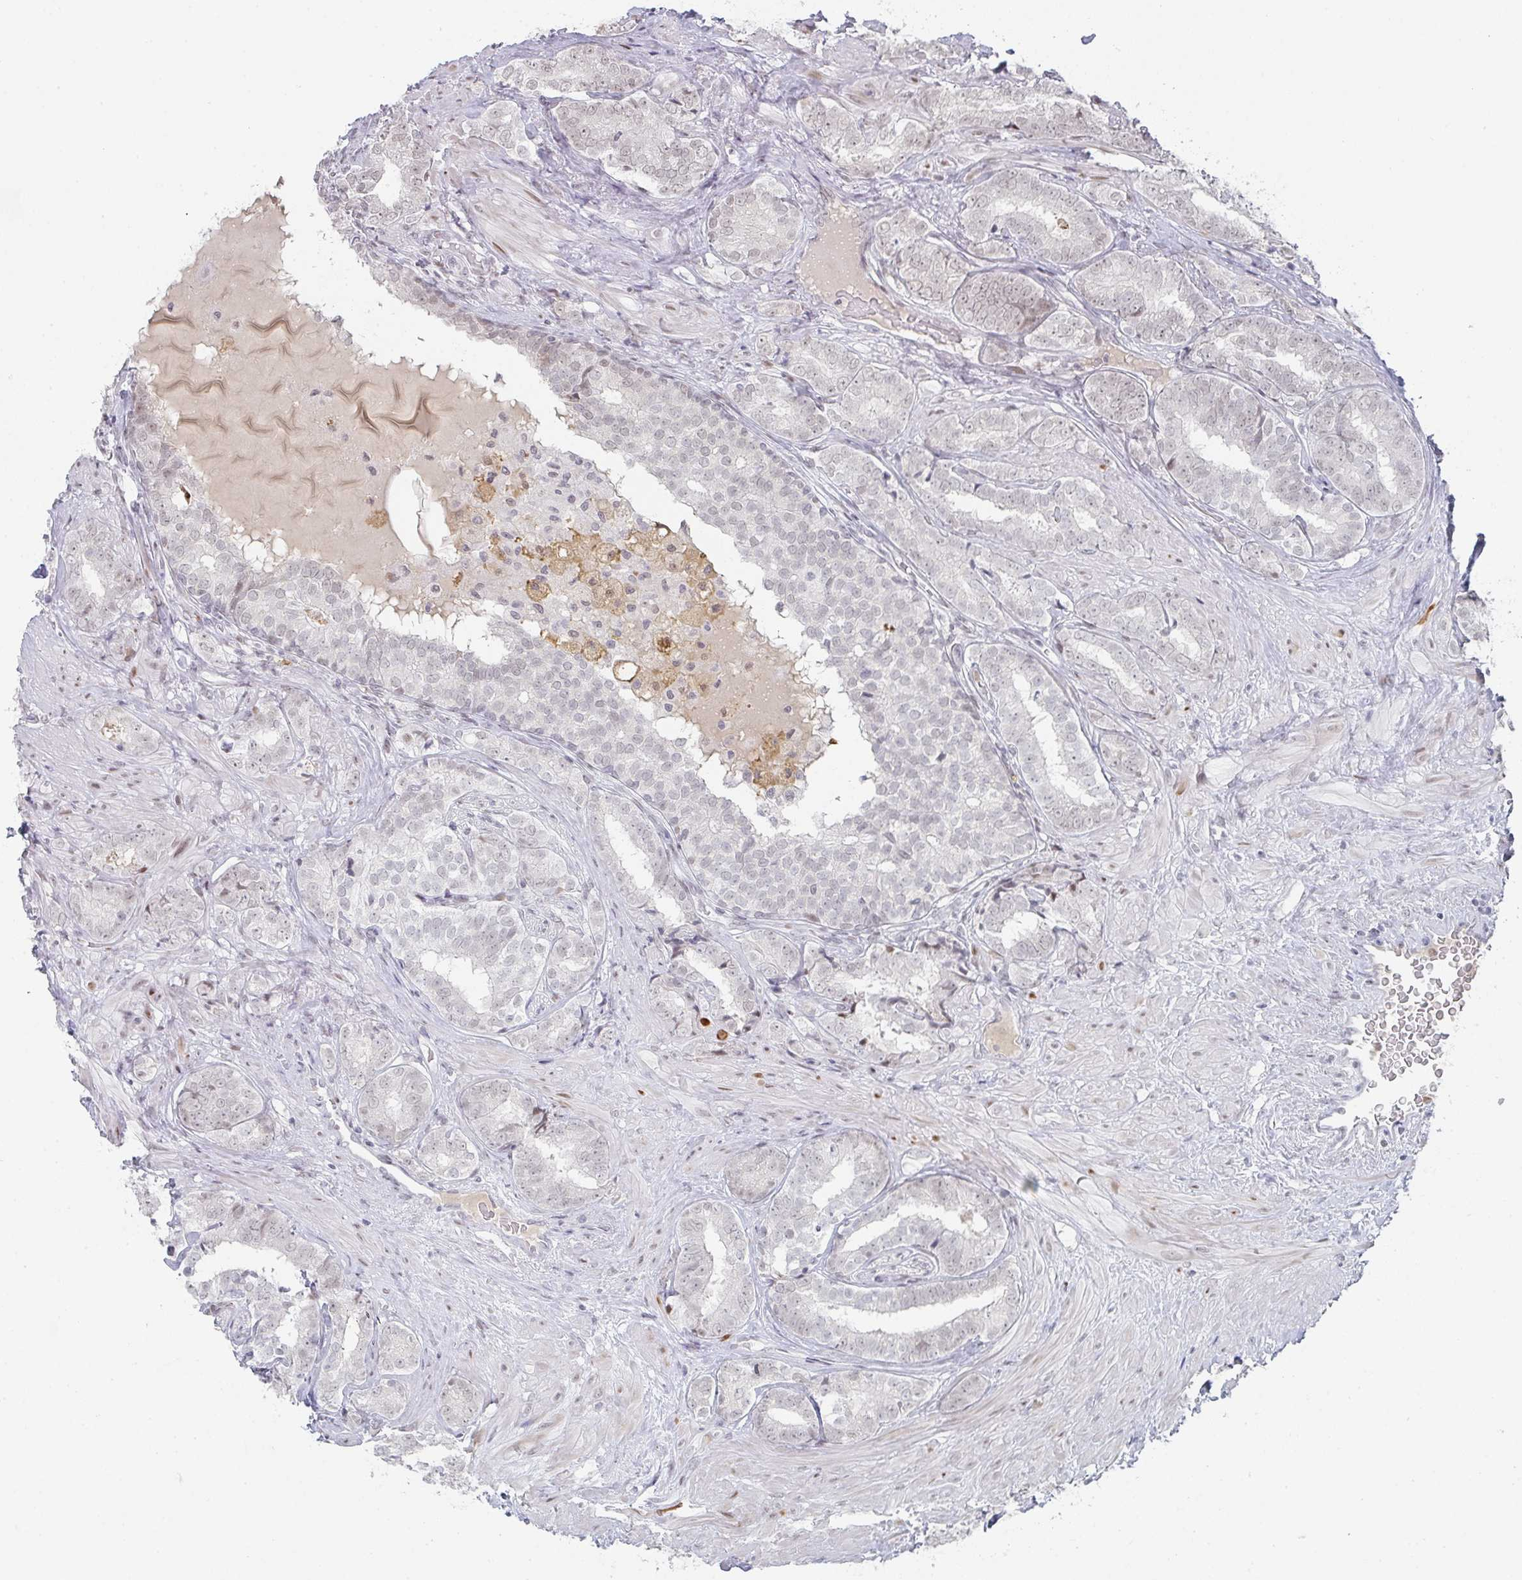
{"staining": {"intensity": "negative", "quantity": "none", "location": "none"}, "tissue": "prostate cancer", "cell_type": "Tumor cells", "image_type": "cancer", "snomed": [{"axis": "morphology", "description": "Adenocarcinoma, High grade"}, {"axis": "topography", "description": "Prostate"}], "caption": "Protein analysis of prostate cancer displays no significant positivity in tumor cells.", "gene": "LIN54", "patient": {"sex": "male", "age": 72}}